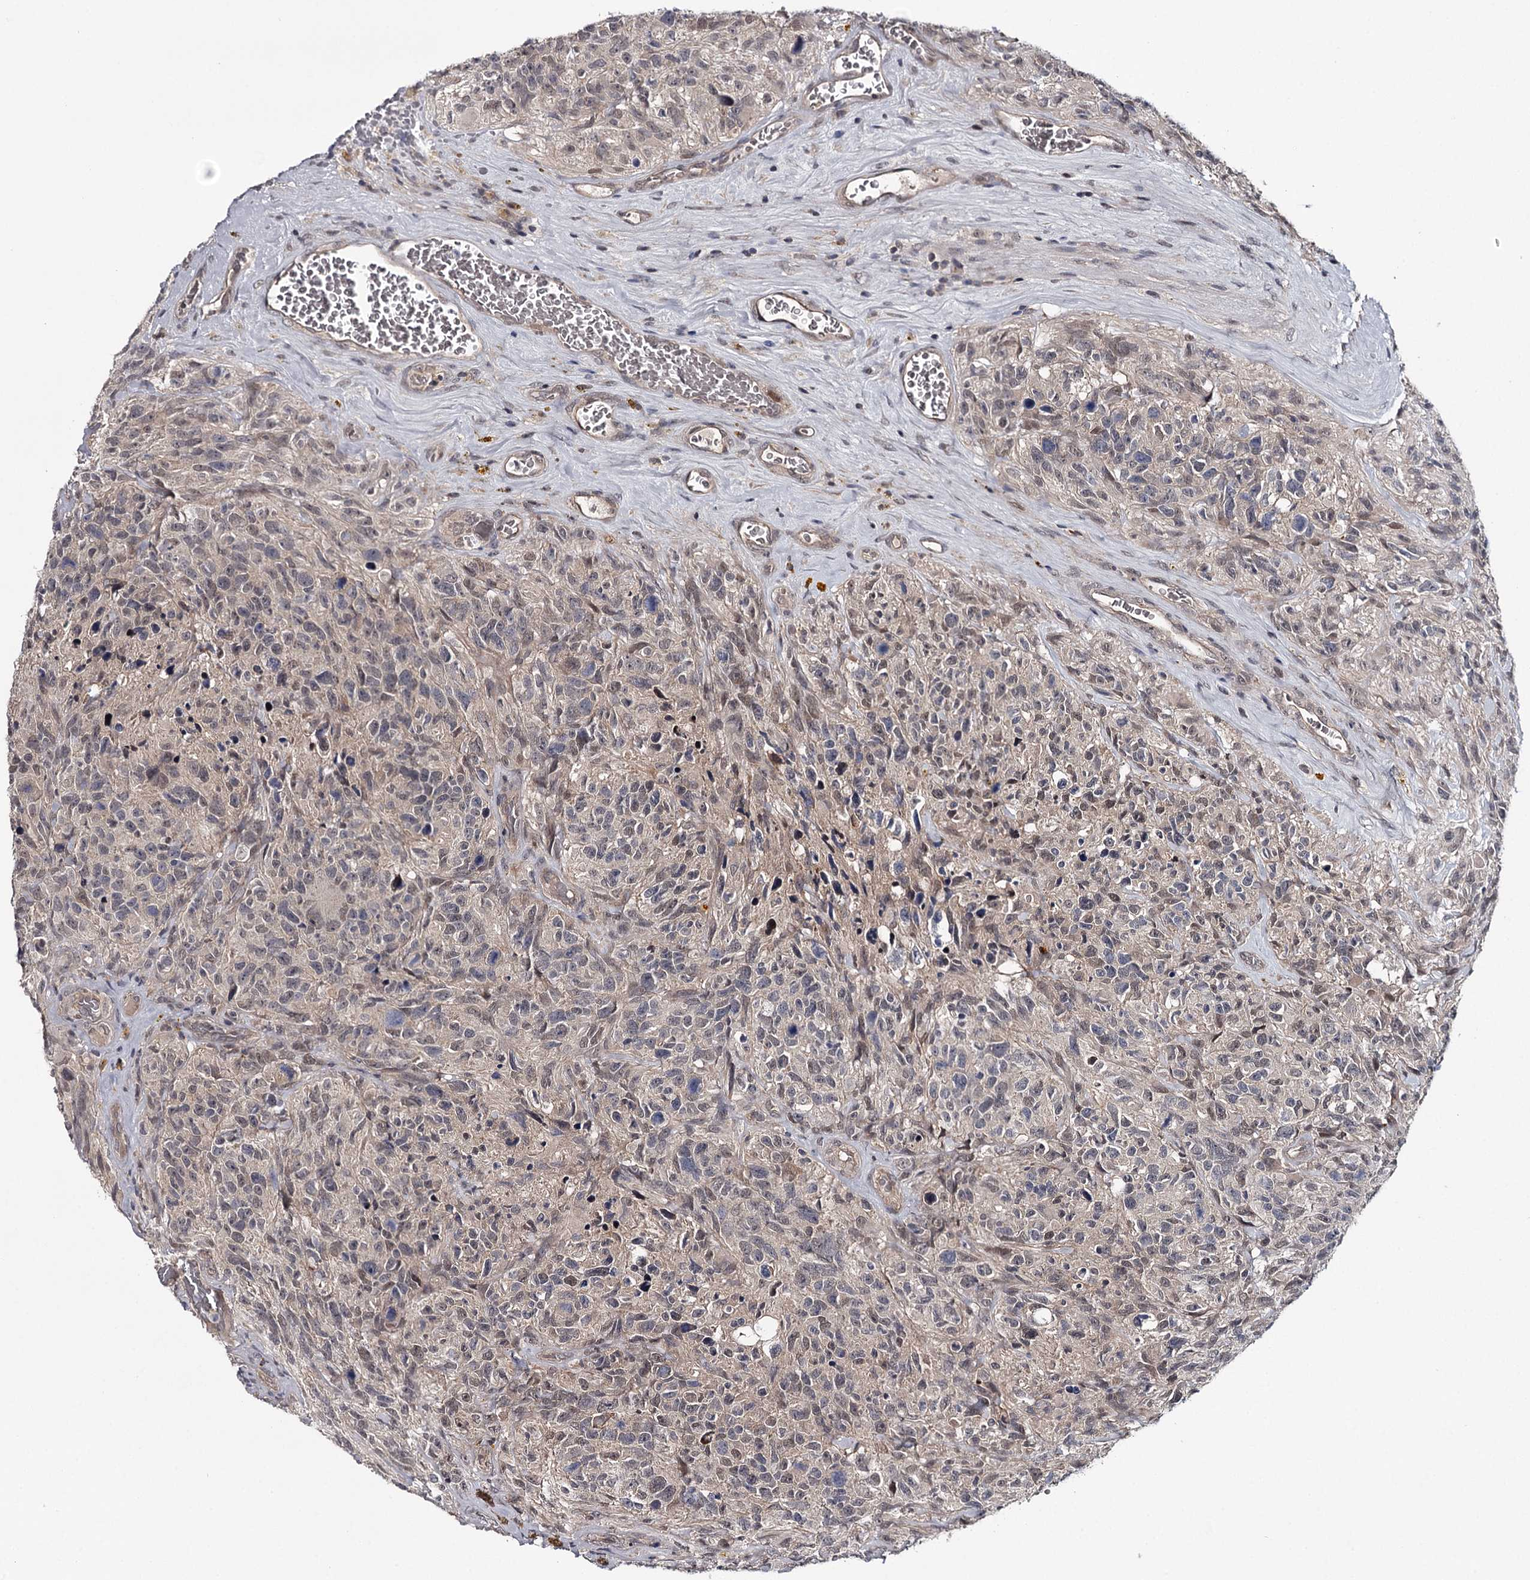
{"staining": {"intensity": "weak", "quantity": "<25%", "location": "nuclear"}, "tissue": "glioma", "cell_type": "Tumor cells", "image_type": "cancer", "snomed": [{"axis": "morphology", "description": "Glioma, malignant, High grade"}, {"axis": "topography", "description": "Brain"}], "caption": "Glioma was stained to show a protein in brown. There is no significant staining in tumor cells.", "gene": "GTSF1", "patient": {"sex": "male", "age": 69}}